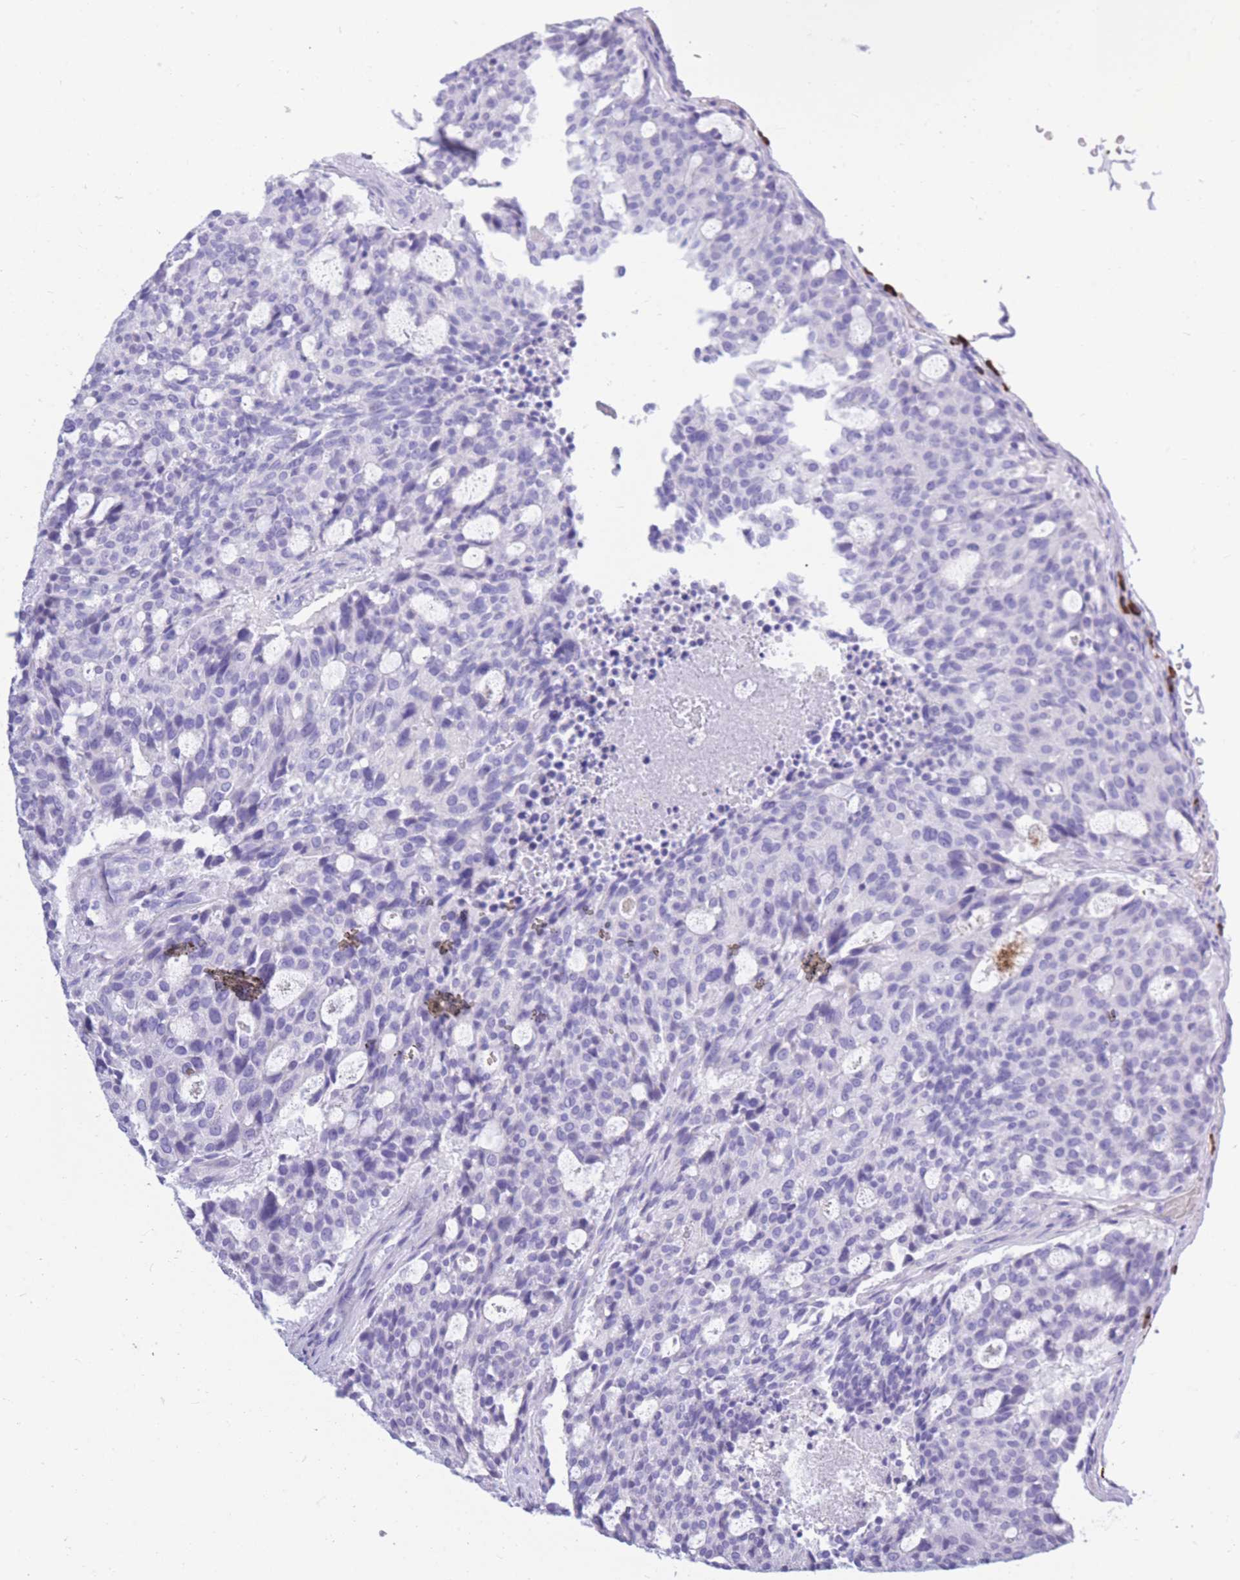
{"staining": {"intensity": "negative", "quantity": "none", "location": "none"}, "tissue": "carcinoid", "cell_type": "Tumor cells", "image_type": "cancer", "snomed": [{"axis": "morphology", "description": "Carcinoid, malignant, NOS"}, {"axis": "topography", "description": "Pancreas"}], "caption": "High magnification brightfield microscopy of carcinoid stained with DAB (brown) and counterstained with hematoxylin (blue): tumor cells show no significant staining.", "gene": "ZFP62", "patient": {"sex": "female", "age": 54}}